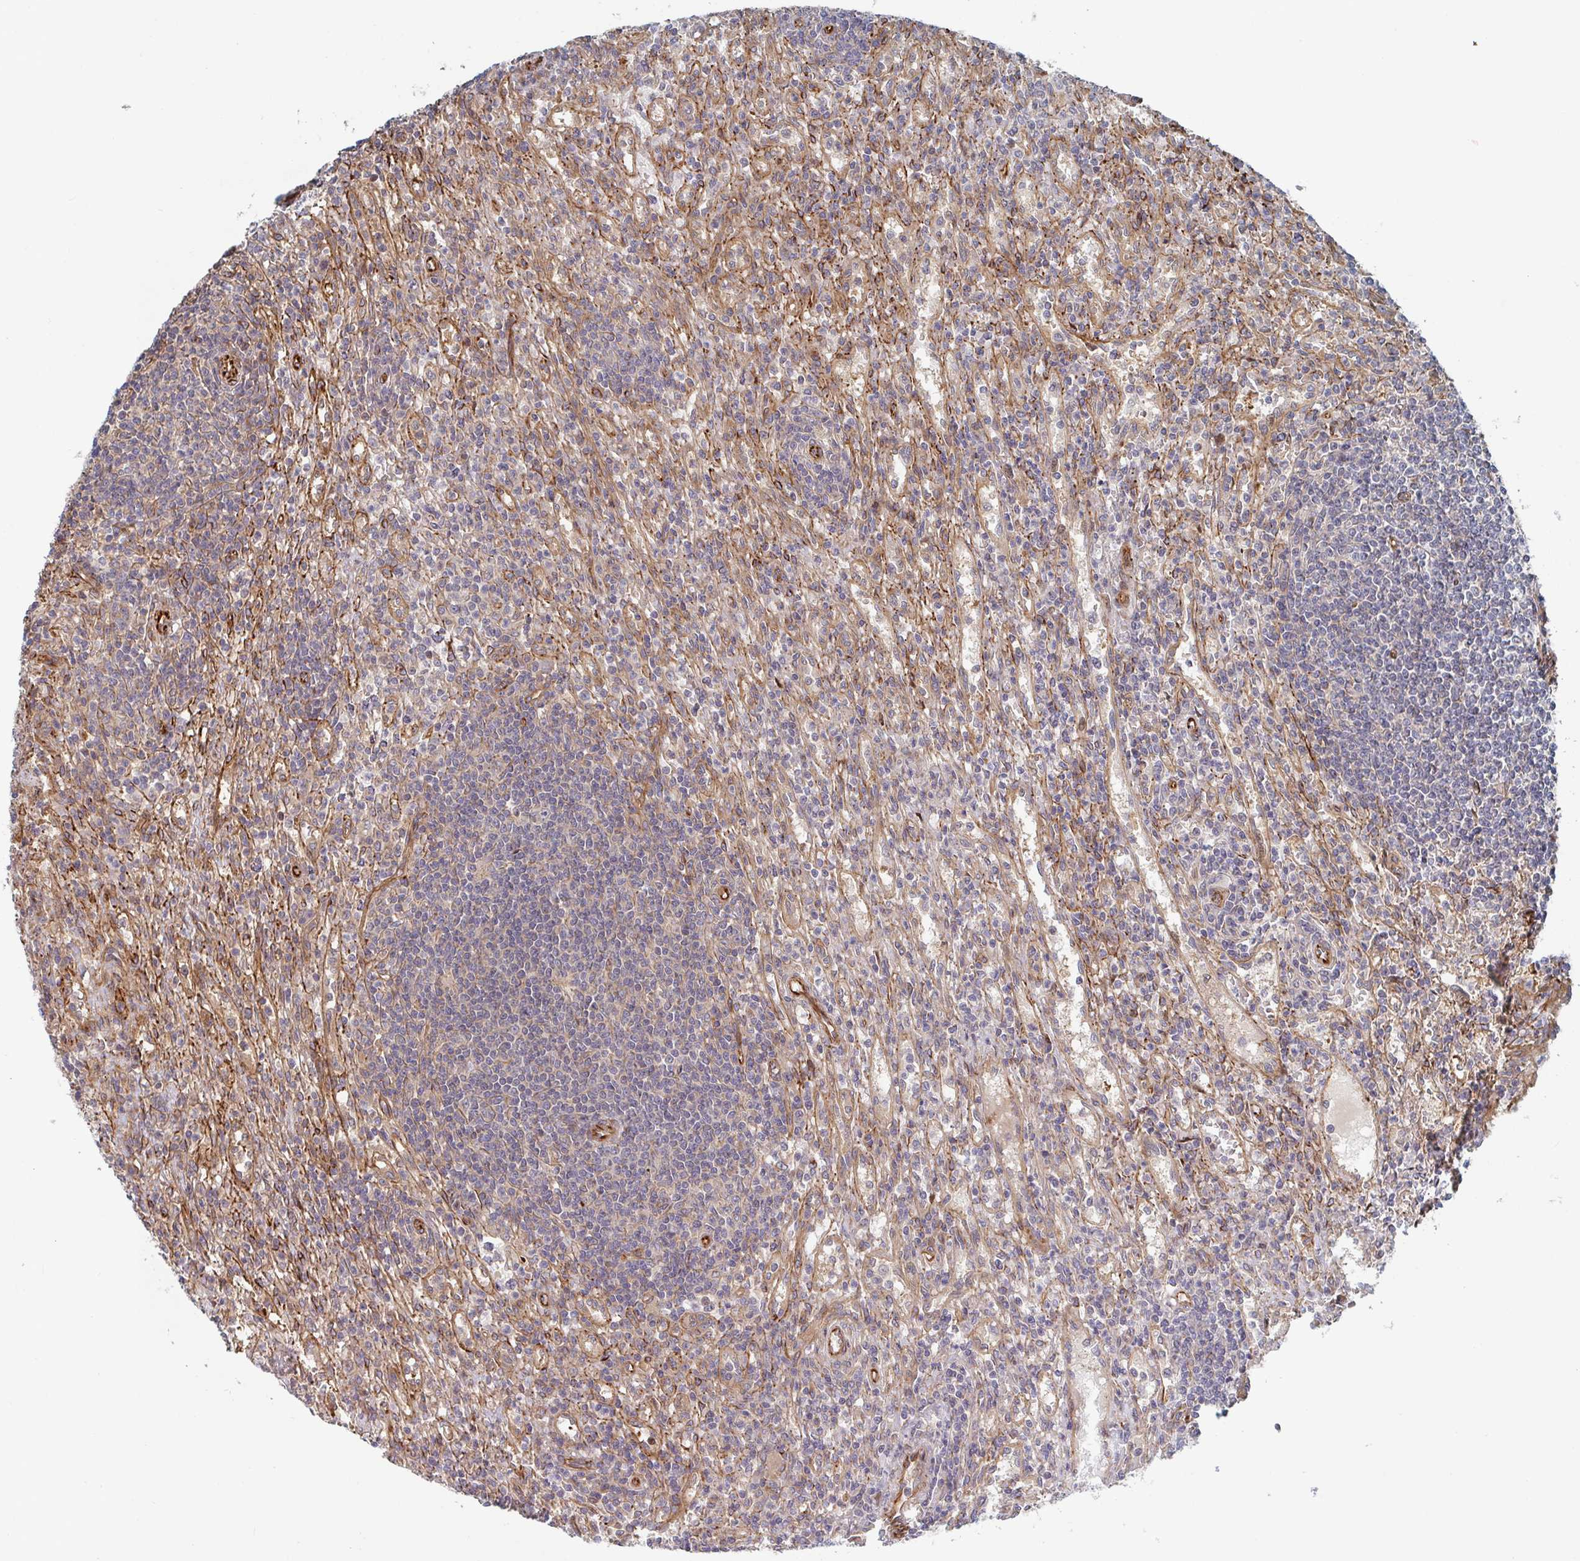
{"staining": {"intensity": "negative", "quantity": "none", "location": "none"}, "tissue": "lymphoma", "cell_type": "Tumor cells", "image_type": "cancer", "snomed": [{"axis": "morphology", "description": "Malignant lymphoma, non-Hodgkin's type, Low grade"}, {"axis": "topography", "description": "Spleen"}], "caption": "Tumor cells are negative for protein expression in human lymphoma. (DAB (3,3'-diaminobenzidine) immunohistochemistry visualized using brightfield microscopy, high magnification).", "gene": "DVL3", "patient": {"sex": "male", "age": 76}}